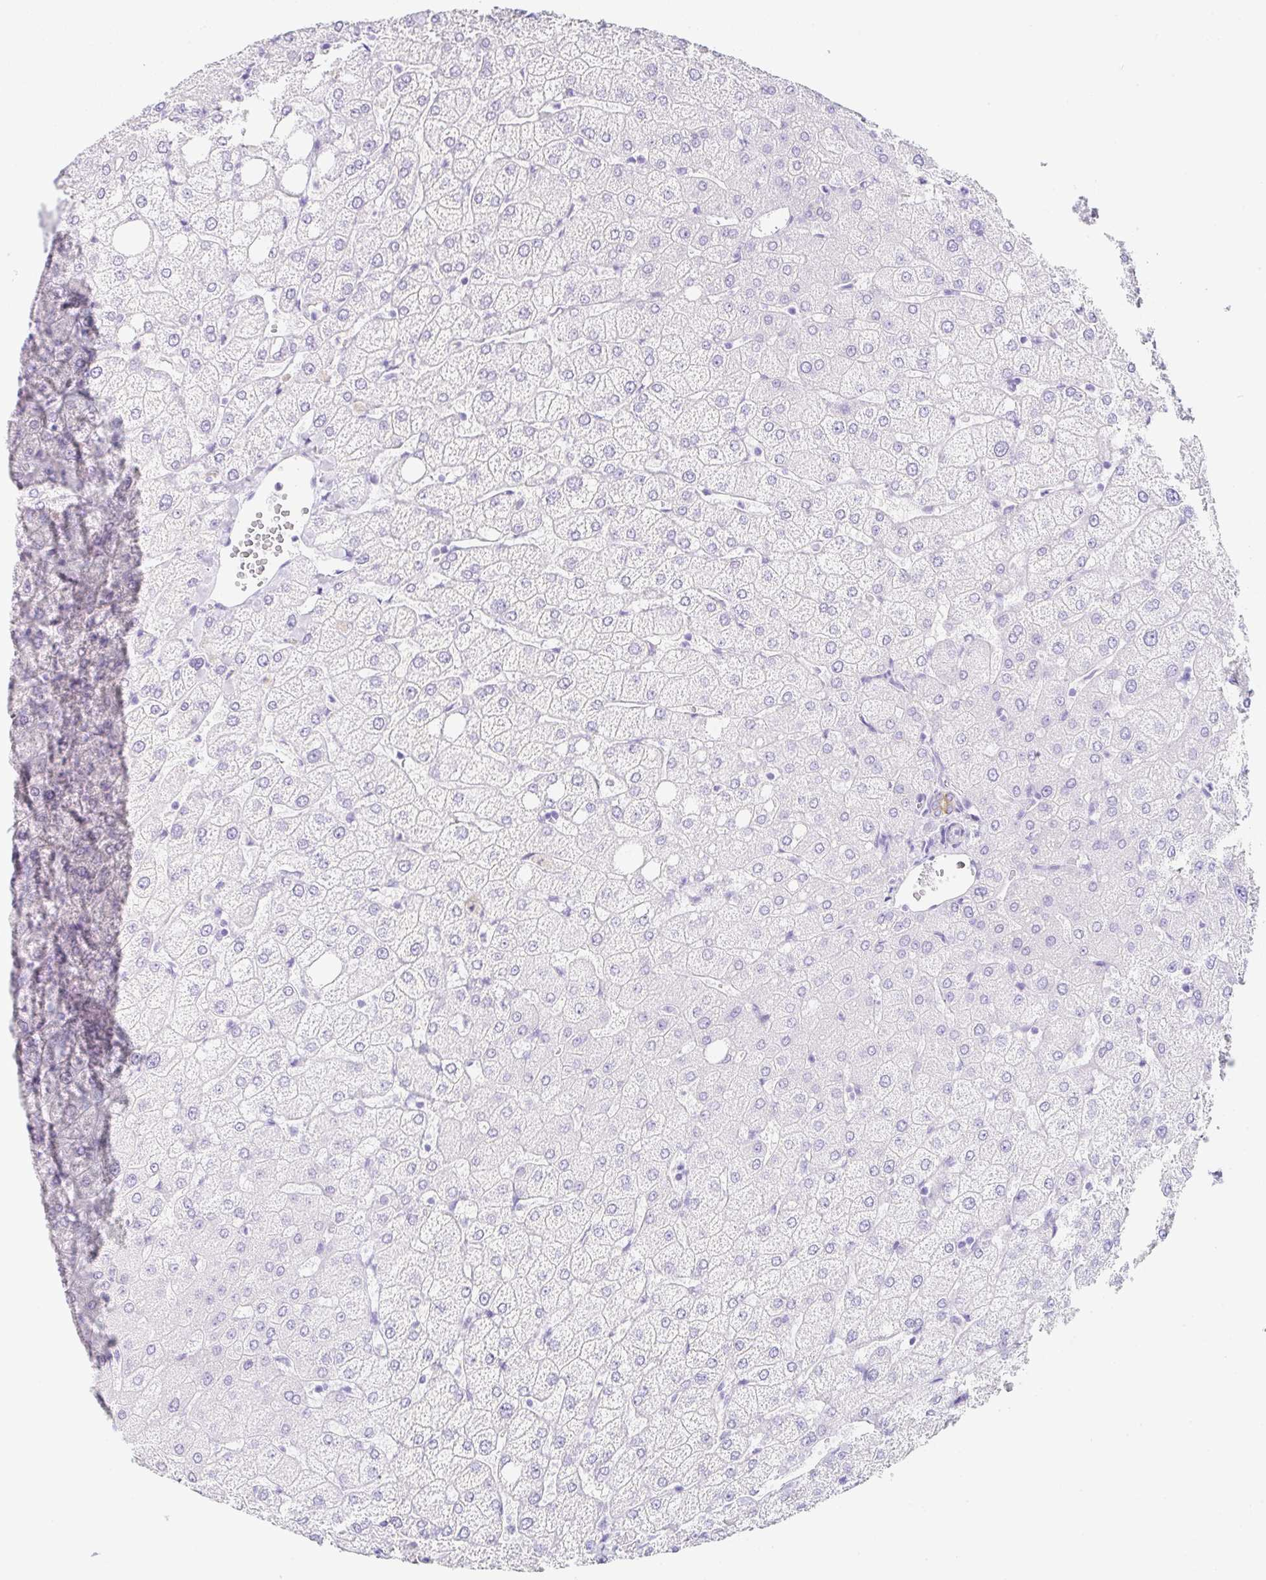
{"staining": {"intensity": "weak", "quantity": "25%-75%", "location": "cytoplasmic/membranous"}, "tissue": "liver", "cell_type": "Cholangiocytes", "image_type": "normal", "snomed": [{"axis": "morphology", "description": "Normal tissue, NOS"}, {"axis": "topography", "description": "Liver"}], "caption": "About 25%-75% of cholangiocytes in normal human liver reveal weak cytoplasmic/membranous protein positivity as visualized by brown immunohistochemical staining.", "gene": "CLDND2", "patient": {"sex": "female", "age": 54}}